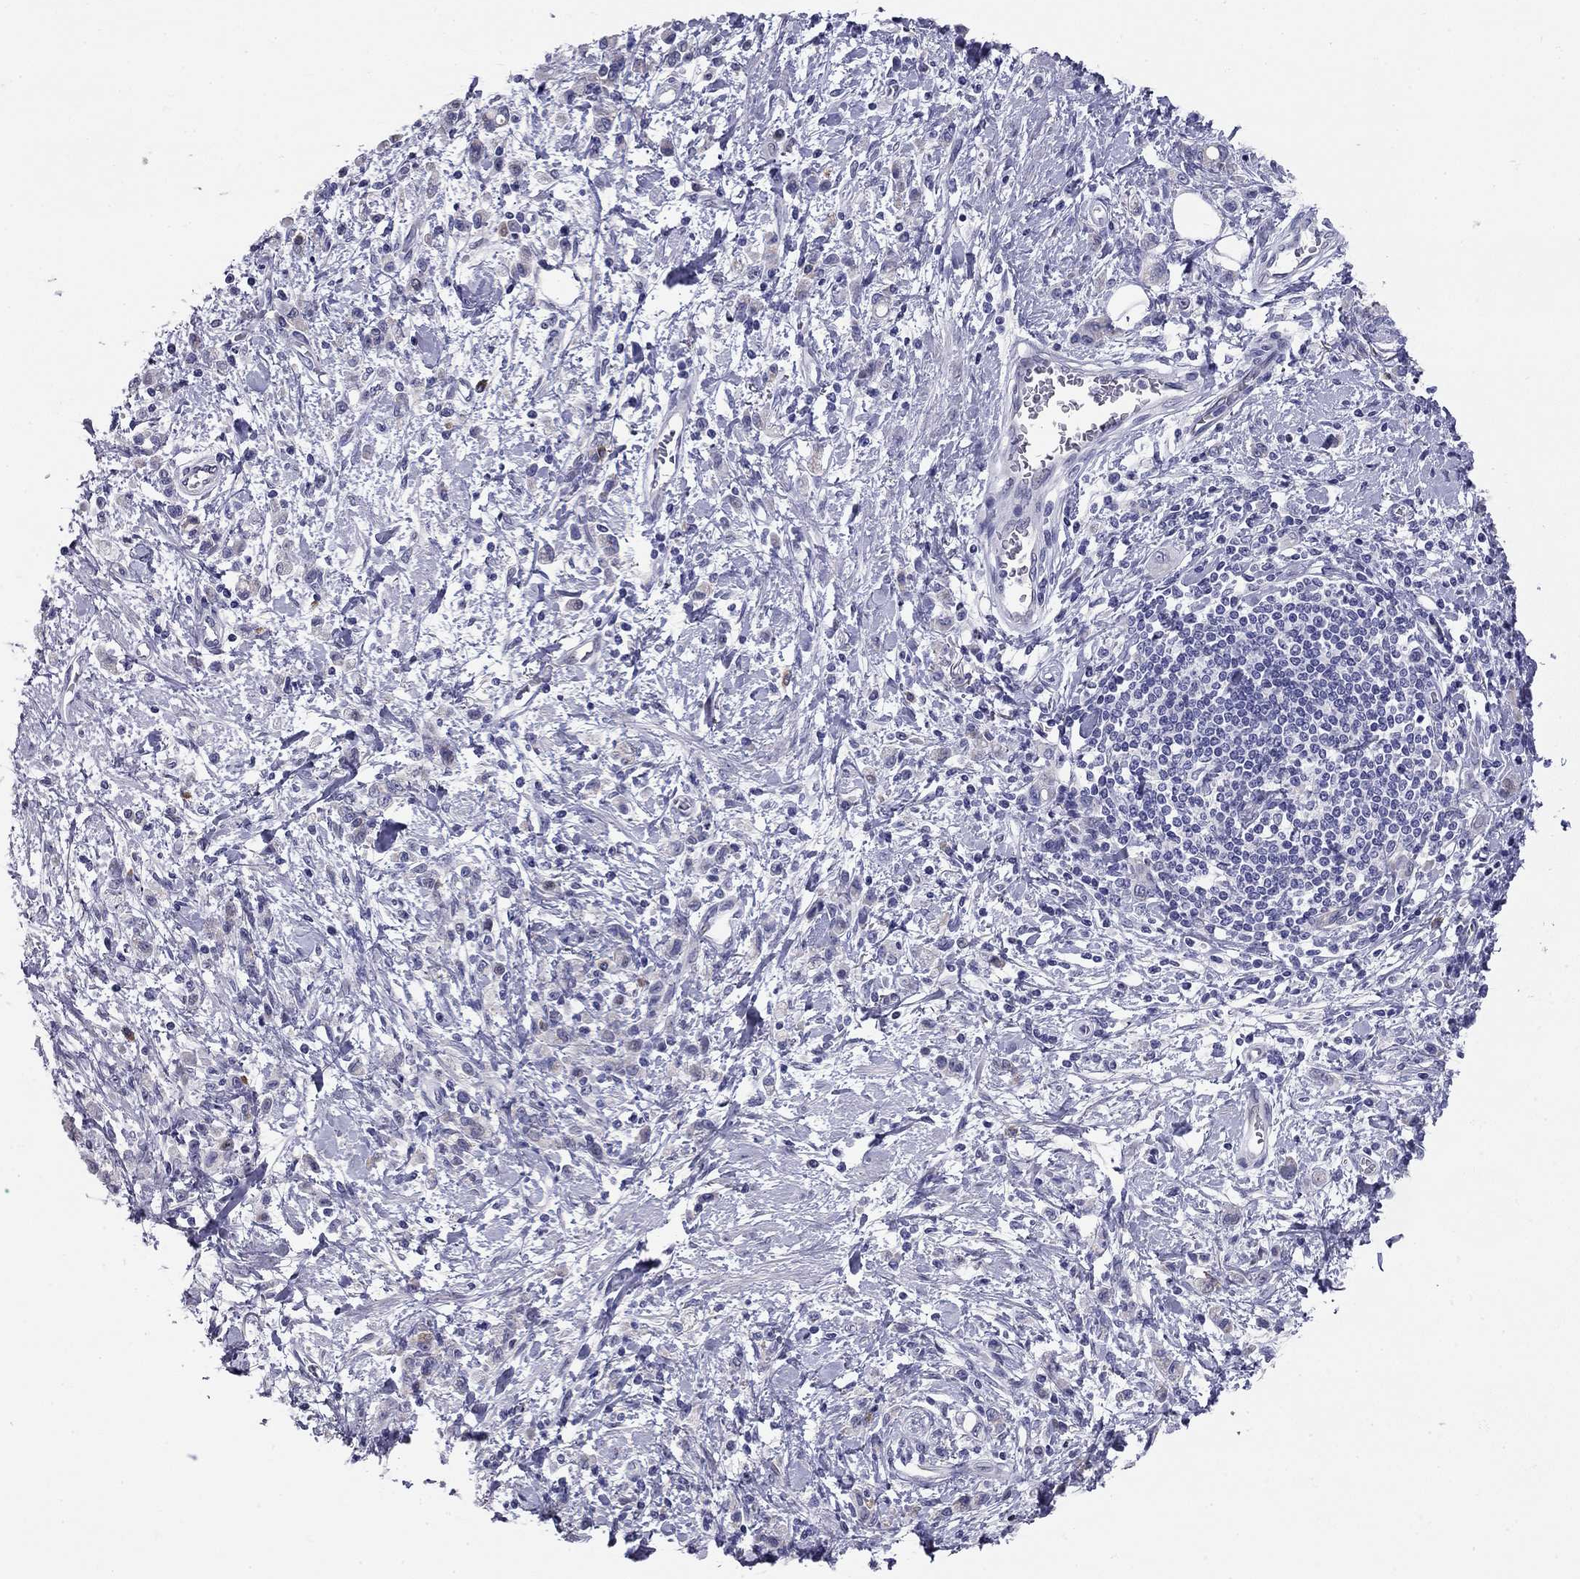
{"staining": {"intensity": "negative", "quantity": "none", "location": "none"}, "tissue": "stomach cancer", "cell_type": "Tumor cells", "image_type": "cancer", "snomed": [{"axis": "morphology", "description": "Adenocarcinoma, NOS"}, {"axis": "topography", "description": "Stomach"}], "caption": "This is a photomicrograph of IHC staining of adenocarcinoma (stomach), which shows no positivity in tumor cells. (DAB IHC, high magnification).", "gene": "C8orf88", "patient": {"sex": "male", "age": 77}}